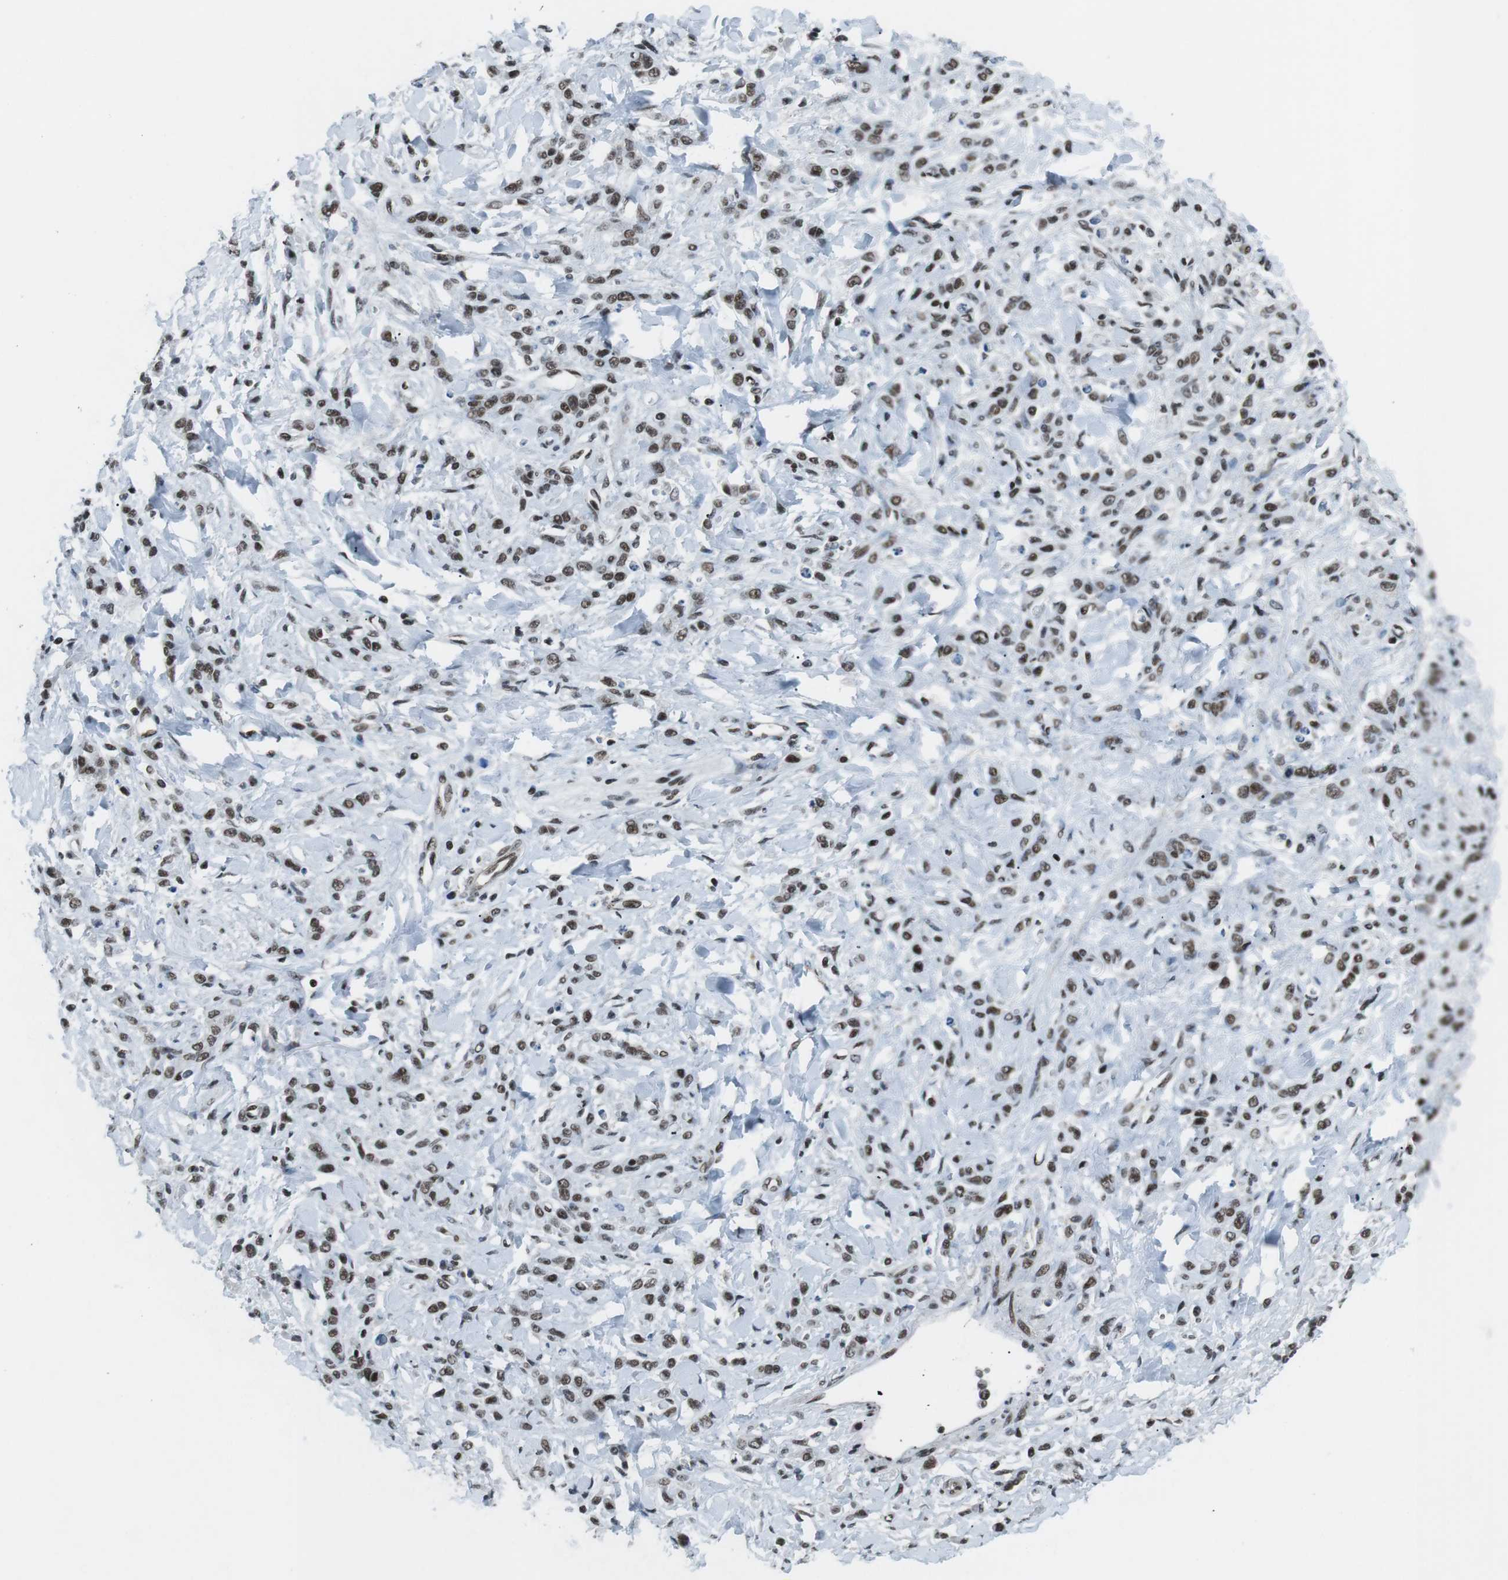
{"staining": {"intensity": "strong", "quantity": ">75%", "location": "nuclear"}, "tissue": "stomach cancer", "cell_type": "Tumor cells", "image_type": "cancer", "snomed": [{"axis": "morphology", "description": "Normal tissue, NOS"}, {"axis": "morphology", "description": "Adenocarcinoma, NOS"}, {"axis": "topography", "description": "Stomach"}], "caption": "This is an image of IHC staining of stomach cancer (adenocarcinoma), which shows strong expression in the nuclear of tumor cells.", "gene": "TAF1", "patient": {"sex": "male", "age": 82}}